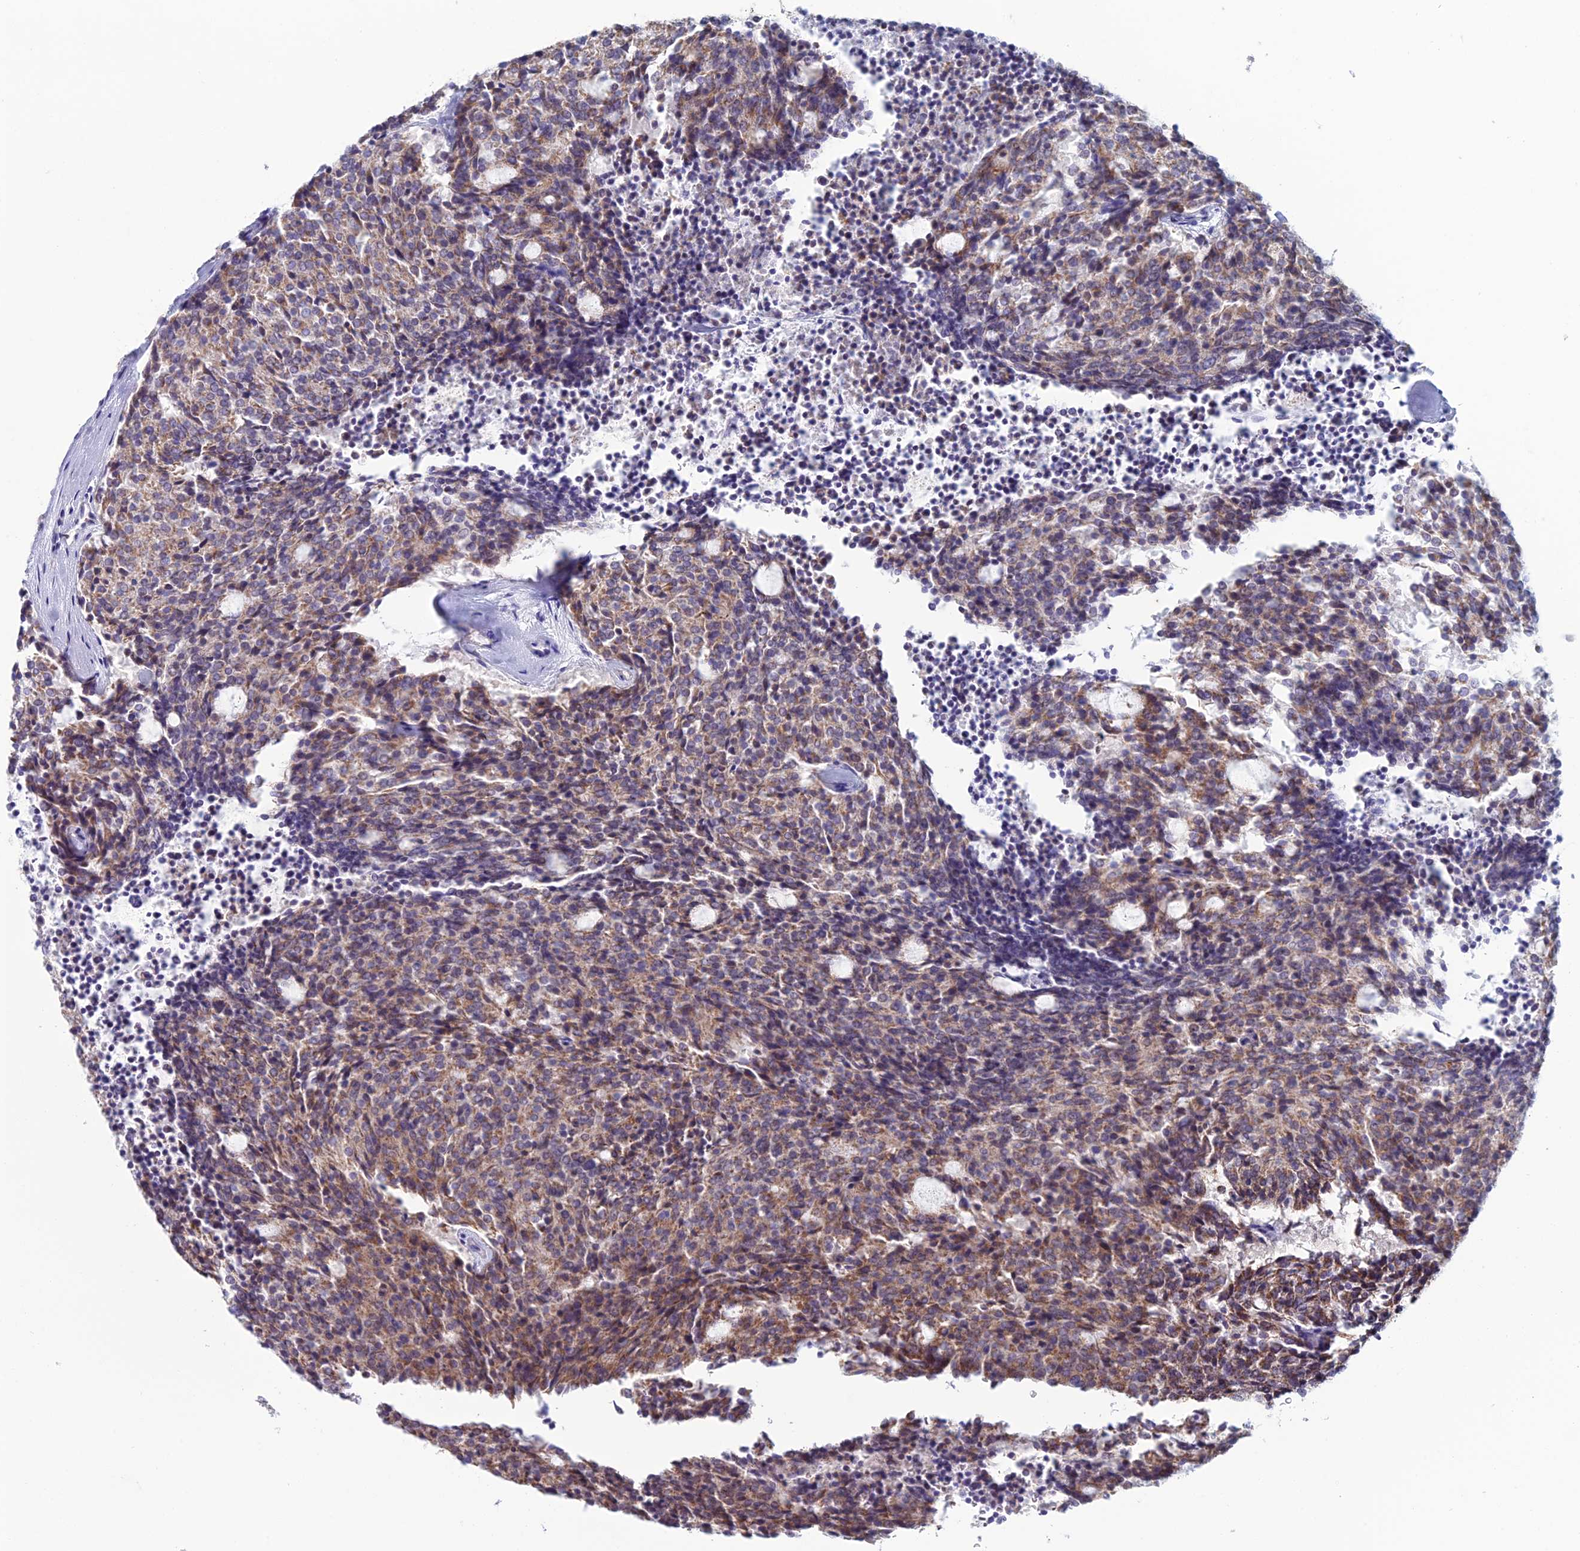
{"staining": {"intensity": "moderate", "quantity": ">75%", "location": "cytoplasmic/membranous"}, "tissue": "carcinoid", "cell_type": "Tumor cells", "image_type": "cancer", "snomed": [{"axis": "morphology", "description": "Carcinoid, malignant, NOS"}, {"axis": "topography", "description": "Pancreas"}], "caption": "Approximately >75% of tumor cells in human carcinoid demonstrate moderate cytoplasmic/membranous protein expression as visualized by brown immunohistochemical staining.", "gene": "ZNG1B", "patient": {"sex": "female", "age": 54}}